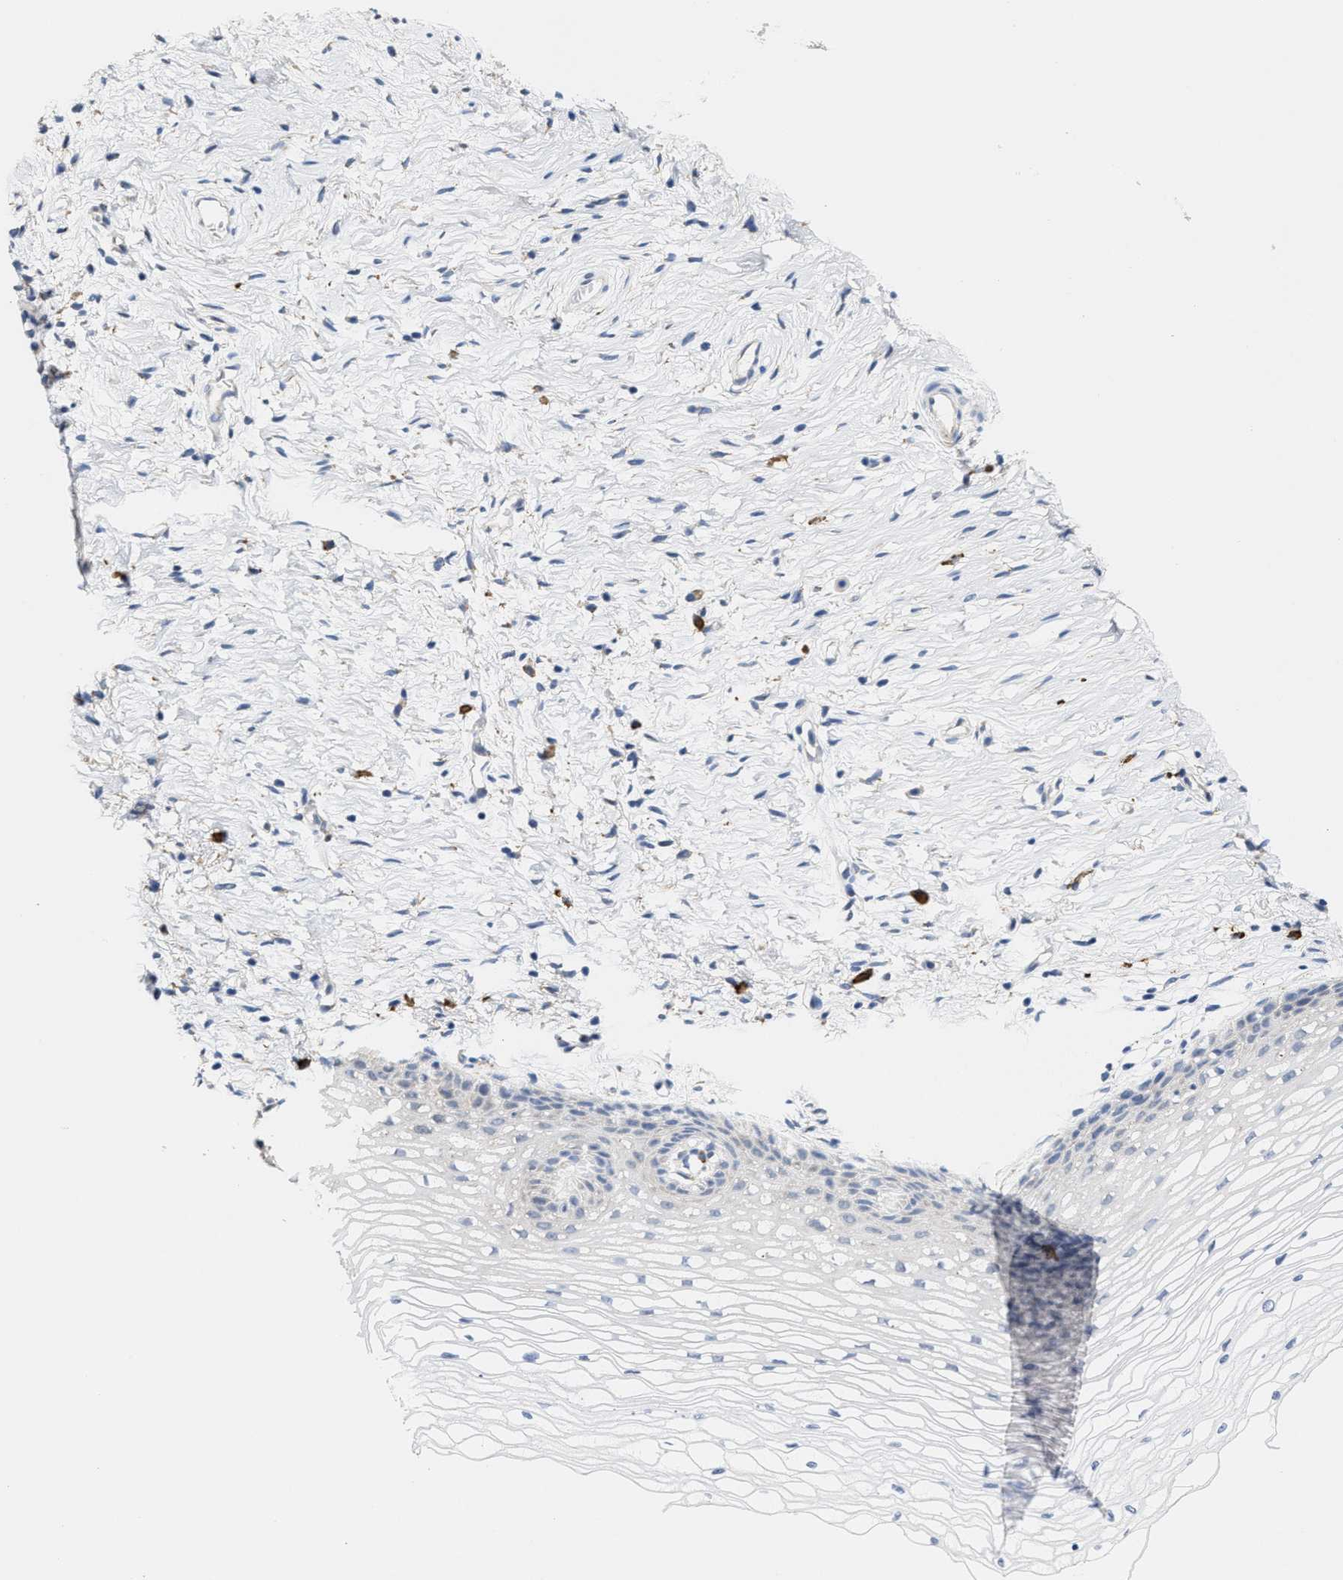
{"staining": {"intensity": "negative", "quantity": "none", "location": "none"}, "tissue": "cervix", "cell_type": "Glandular cells", "image_type": "normal", "snomed": [{"axis": "morphology", "description": "Normal tissue, NOS"}, {"axis": "topography", "description": "Cervix"}], "caption": "Unremarkable cervix was stained to show a protein in brown. There is no significant expression in glandular cells. (DAB (3,3'-diaminobenzidine) immunohistochemistry visualized using brightfield microscopy, high magnification).", "gene": "RYR2", "patient": {"sex": "female", "age": 77}}